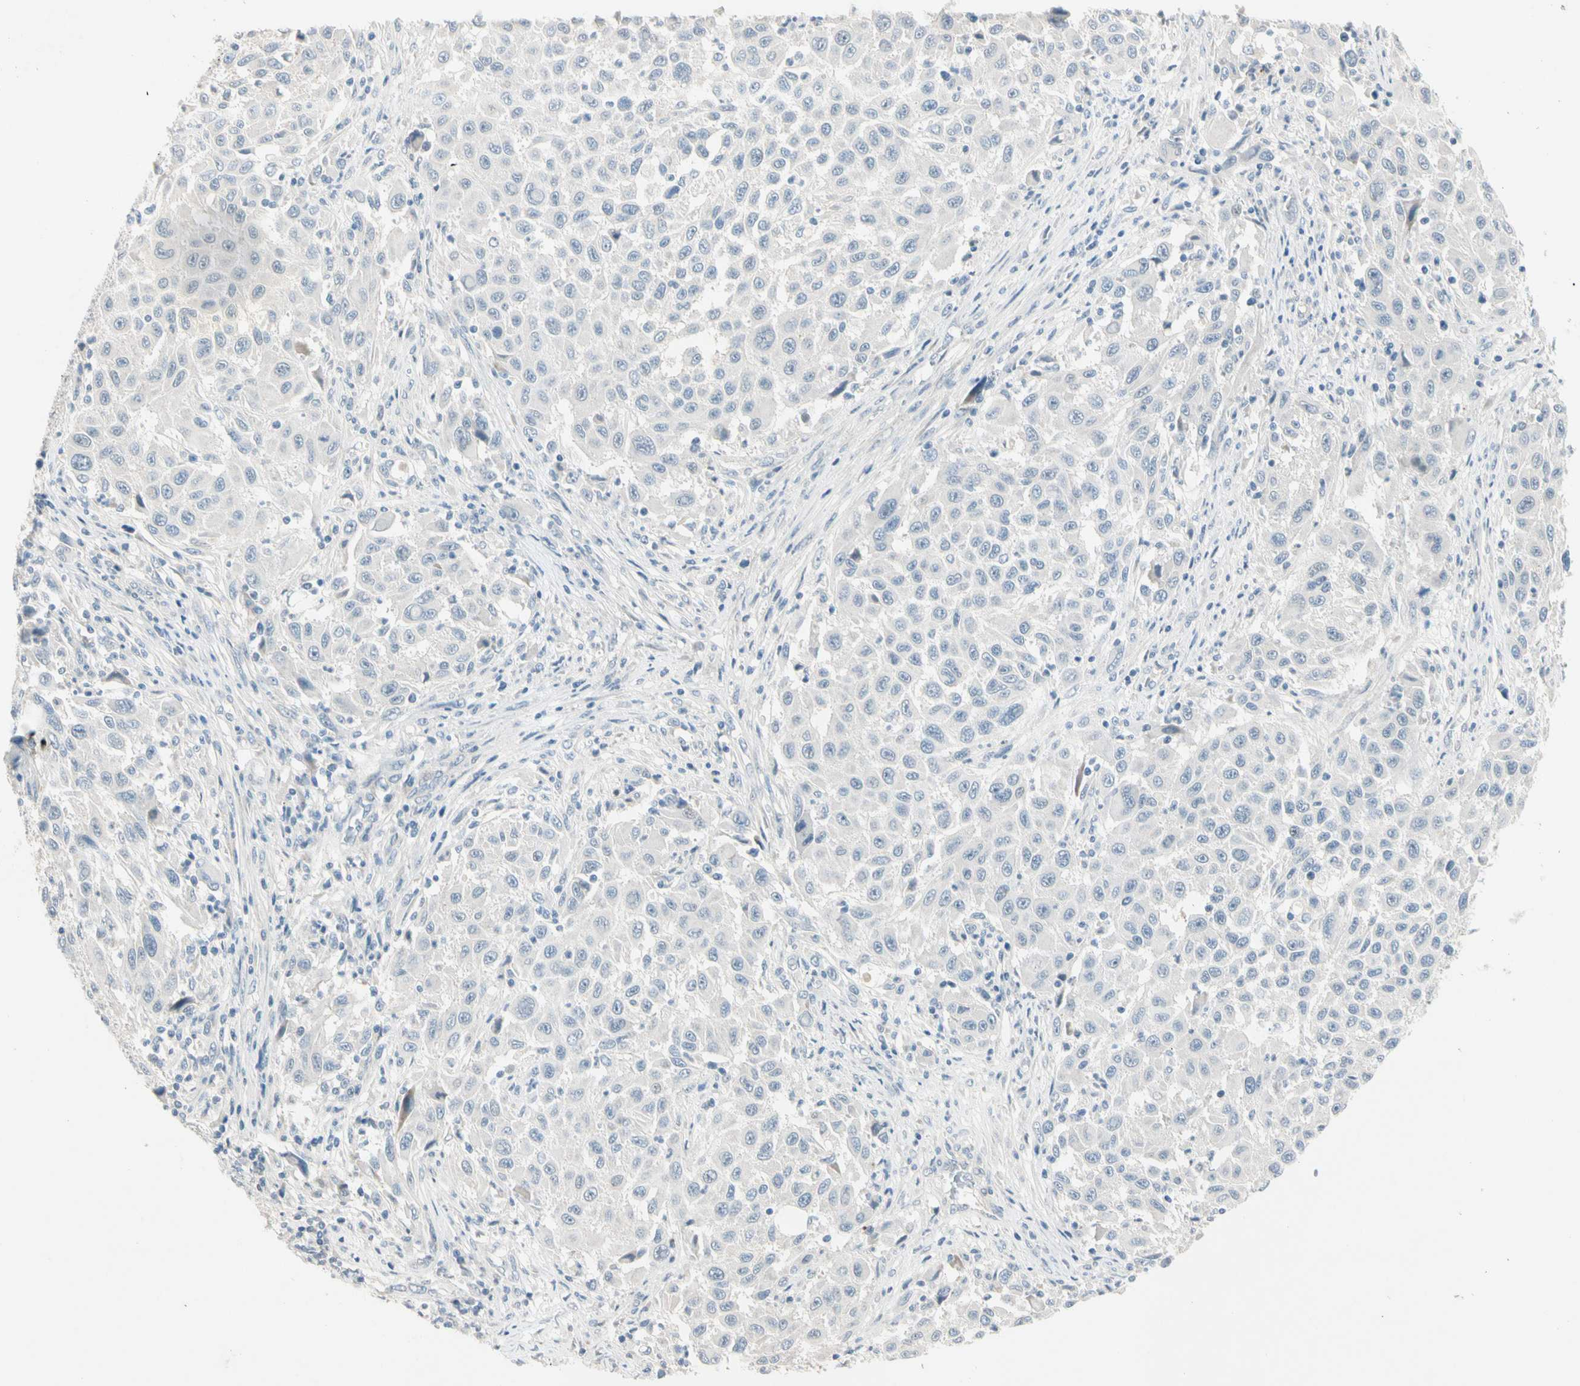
{"staining": {"intensity": "negative", "quantity": "none", "location": "none"}, "tissue": "melanoma", "cell_type": "Tumor cells", "image_type": "cancer", "snomed": [{"axis": "morphology", "description": "Malignant melanoma, Metastatic site"}, {"axis": "topography", "description": "Lymph node"}], "caption": "Tumor cells are negative for brown protein staining in malignant melanoma (metastatic site).", "gene": "SERPIND1", "patient": {"sex": "male", "age": 61}}